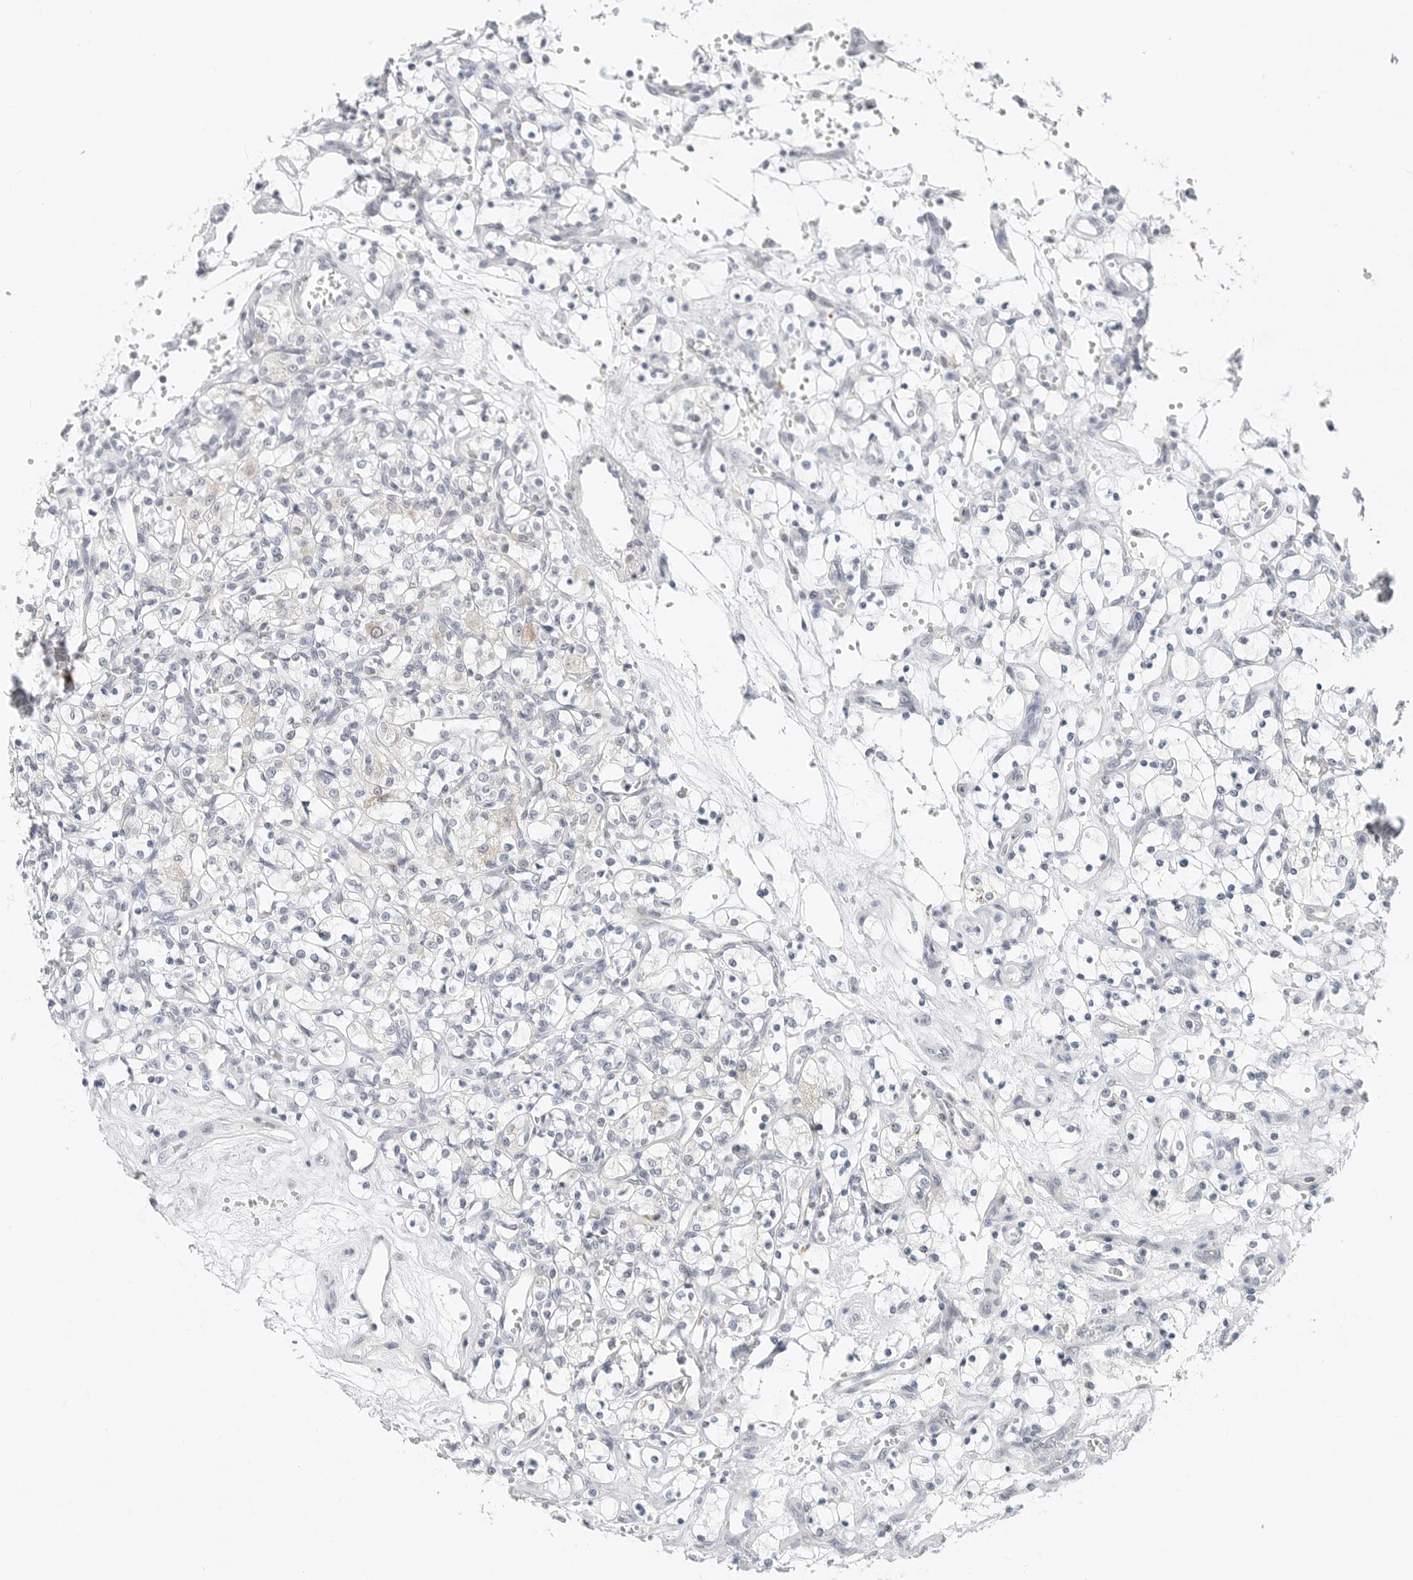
{"staining": {"intensity": "negative", "quantity": "none", "location": "none"}, "tissue": "renal cancer", "cell_type": "Tumor cells", "image_type": "cancer", "snomed": [{"axis": "morphology", "description": "Adenocarcinoma, NOS"}, {"axis": "topography", "description": "Kidney"}], "caption": "Adenocarcinoma (renal) was stained to show a protein in brown. There is no significant expression in tumor cells.", "gene": "TSEN2", "patient": {"sex": "female", "age": 69}}